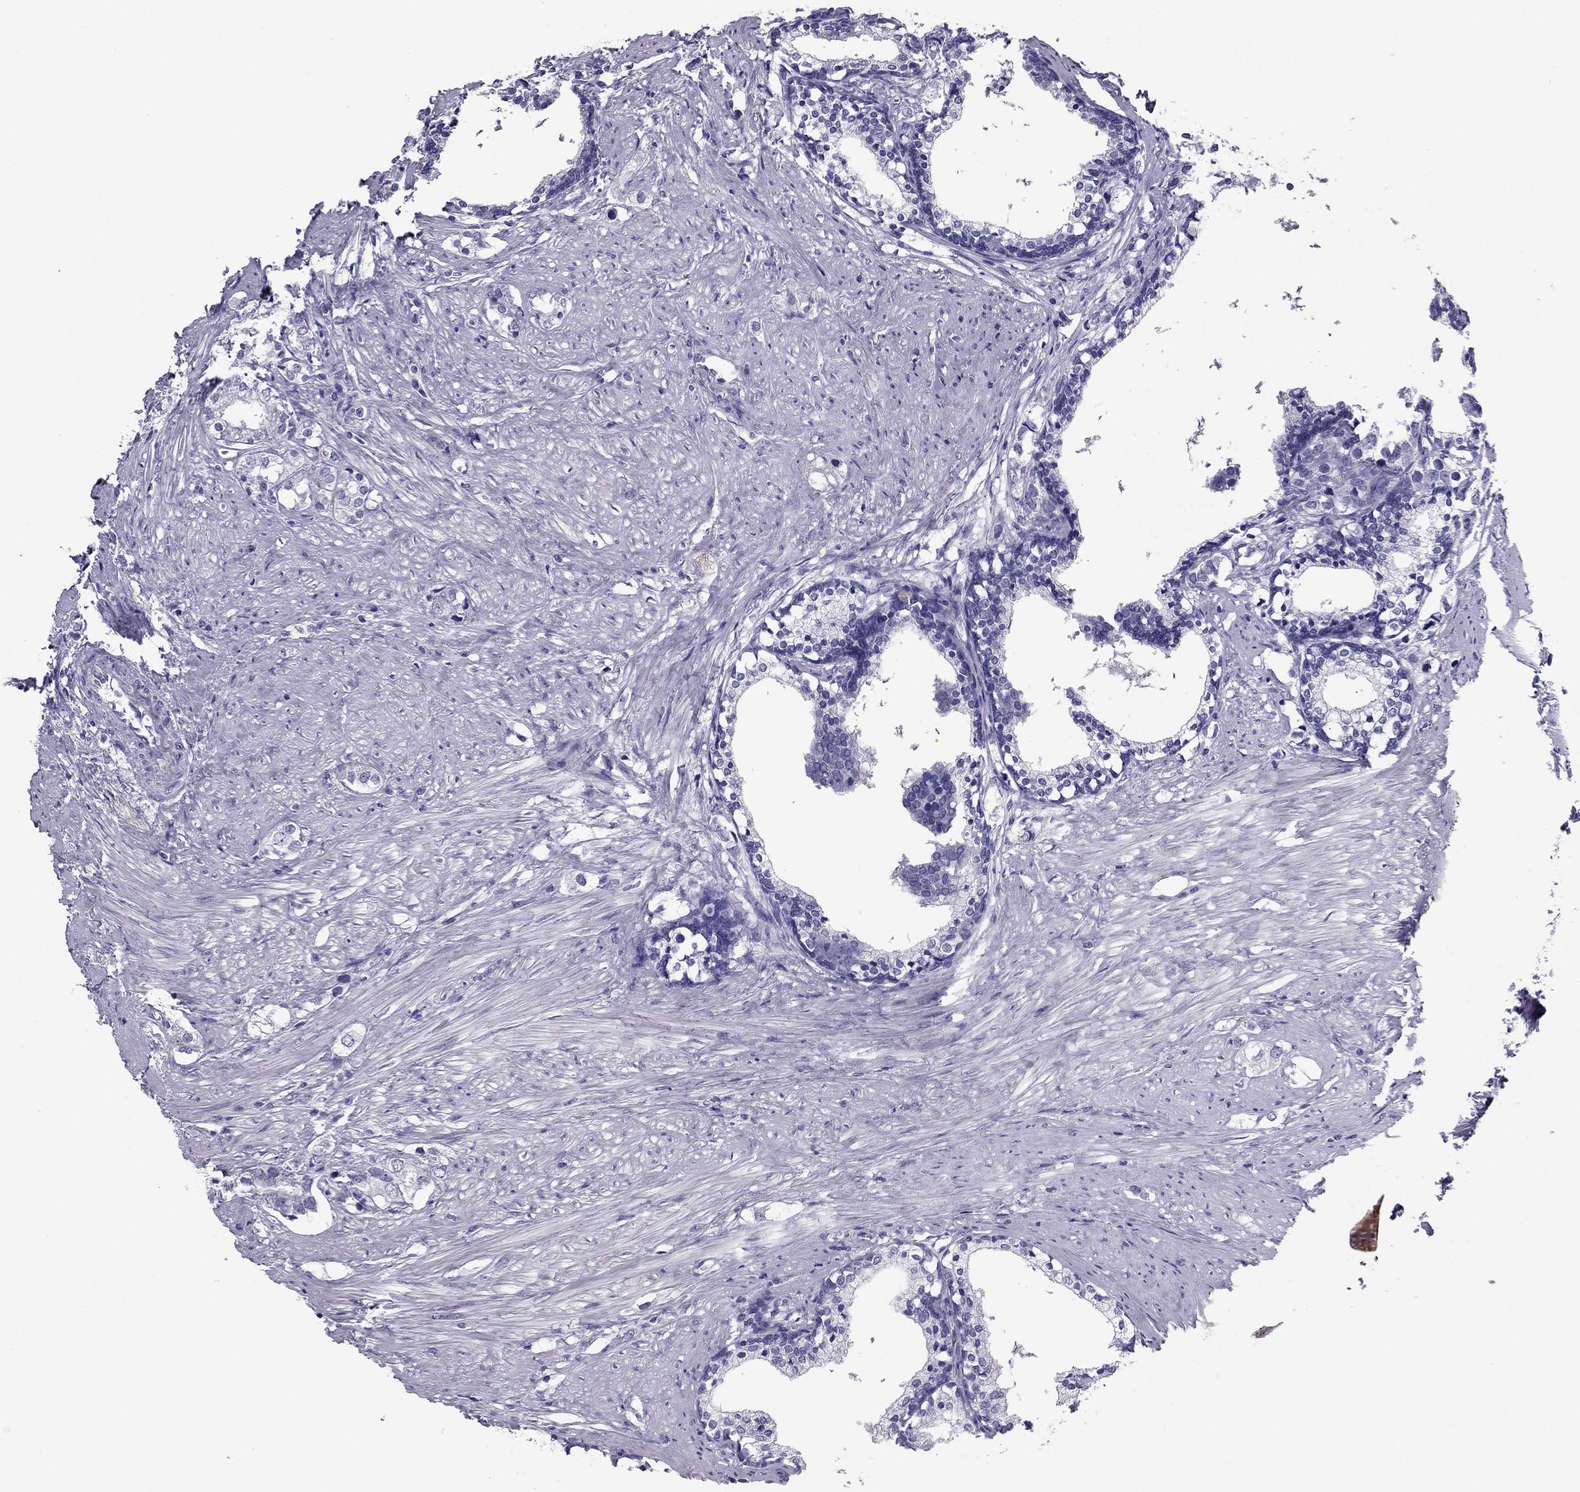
{"staining": {"intensity": "negative", "quantity": "none", "location": "none"}, "tissue": "prostate cancer", "cell_type": "Tumor cells", "image_type": "cancer", "snomed": [{"axis": "morphology", "description": "Adenocarcinoma, NOS"}, {"axis": "topography", "description": "Prostate and seminal vesicle, NOS"}], "caption": "This is an IHC image of human adenocarcinoma (prostate). There is no expression in tumor cells.", "gene": "PDE6A", "patient": {"sex": "male", "age": 63}}